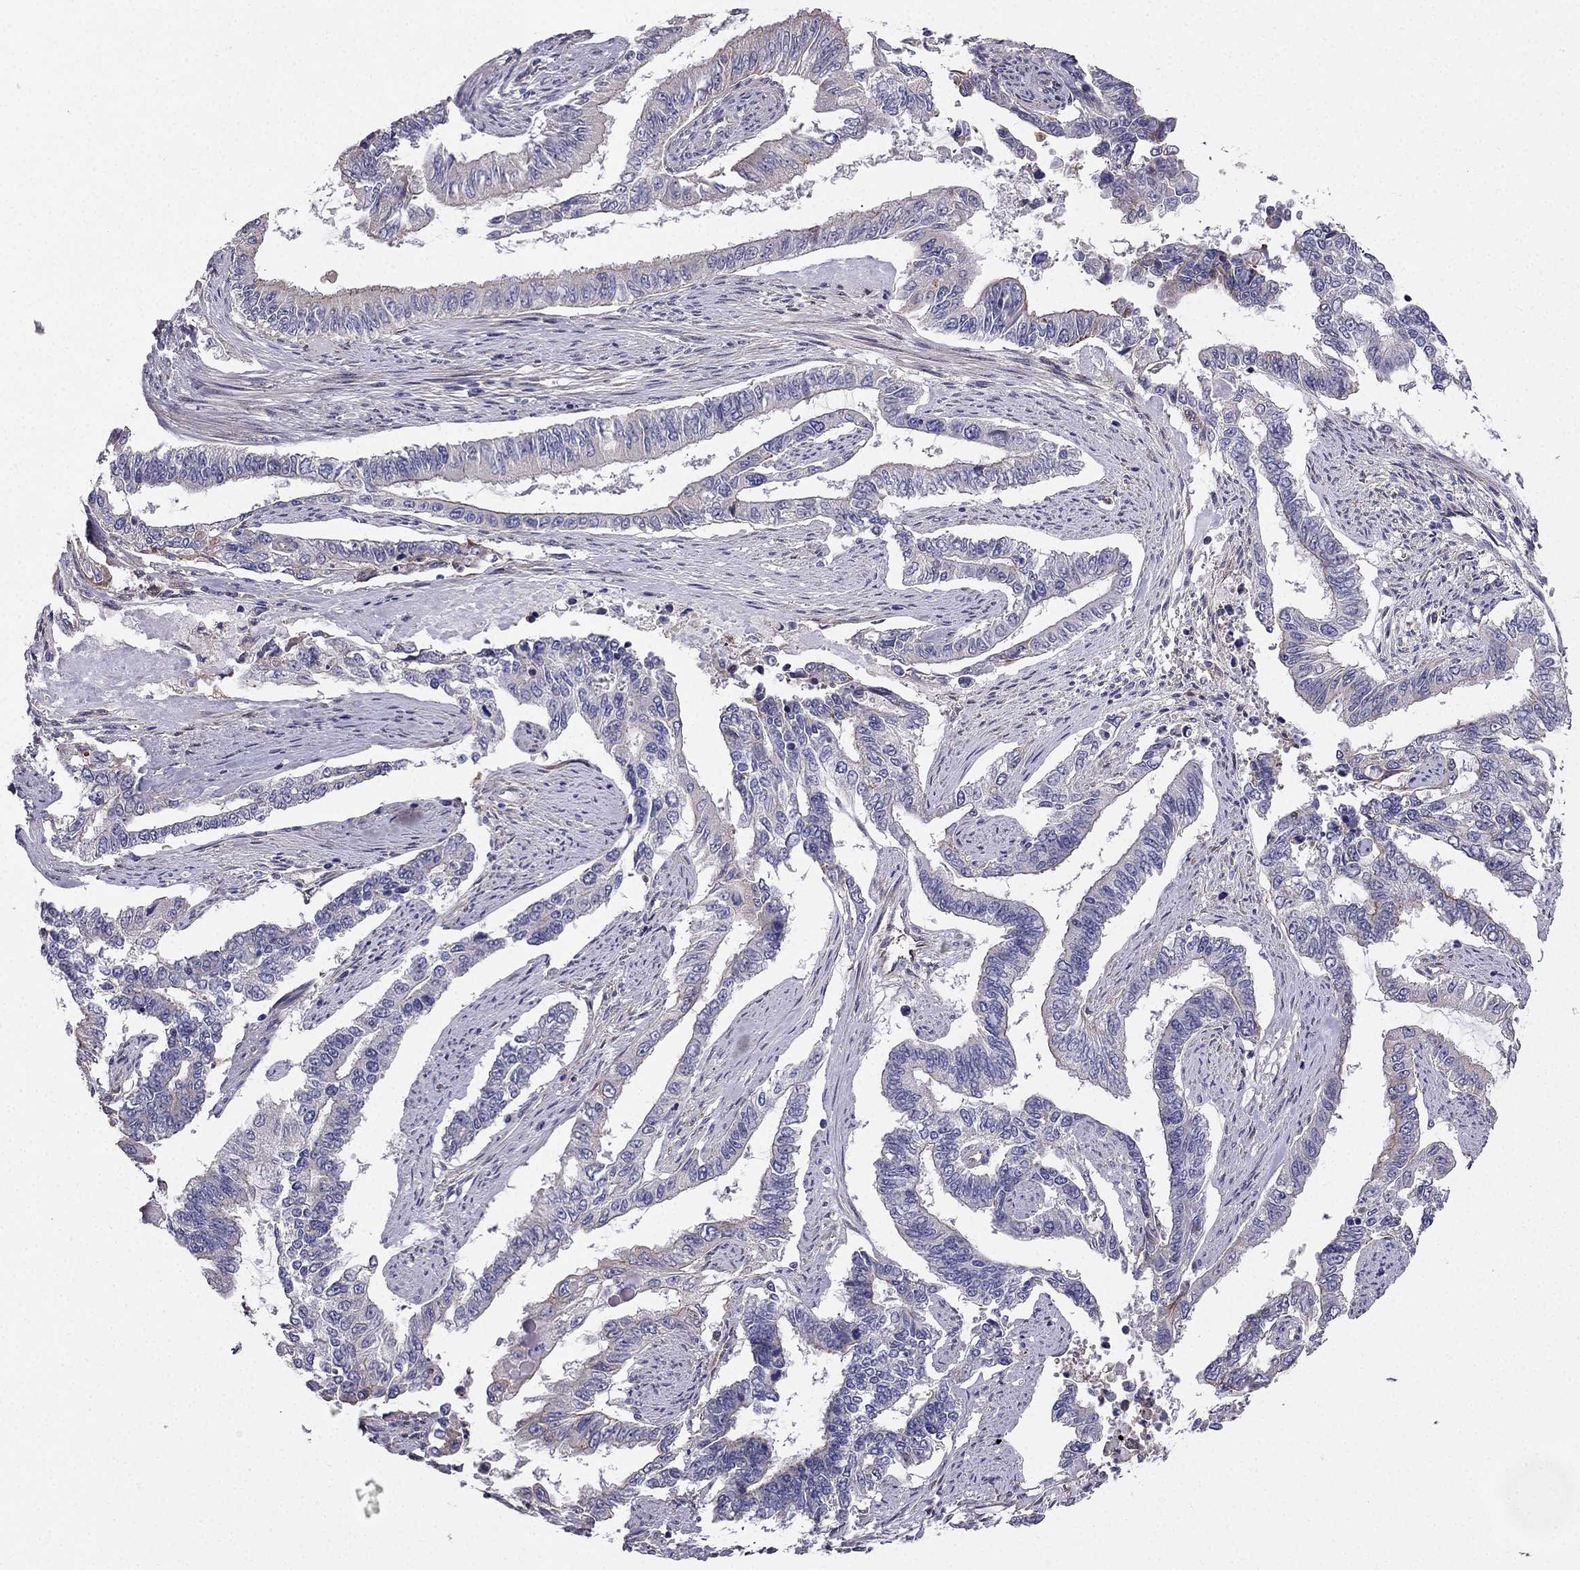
{"staining": {"intensity": "negative", "quantity": "none", "location": "none"}, "tissue": "endometrial cancer", "cell_type": "Tumor cells", "image_type": "cancer", "snomed": [{"axis": "morphology", "description": "Adenocarcinoma, NOS"}, {"axis": "topography", "description": "Uterus"}], "caption": "This is an immunohistochemistry image of adenocarcinoma (endometrial). There is no expression in tumor cells.", "gene": "ENOX1", "patient": {"sex": "female", "age": 59}}